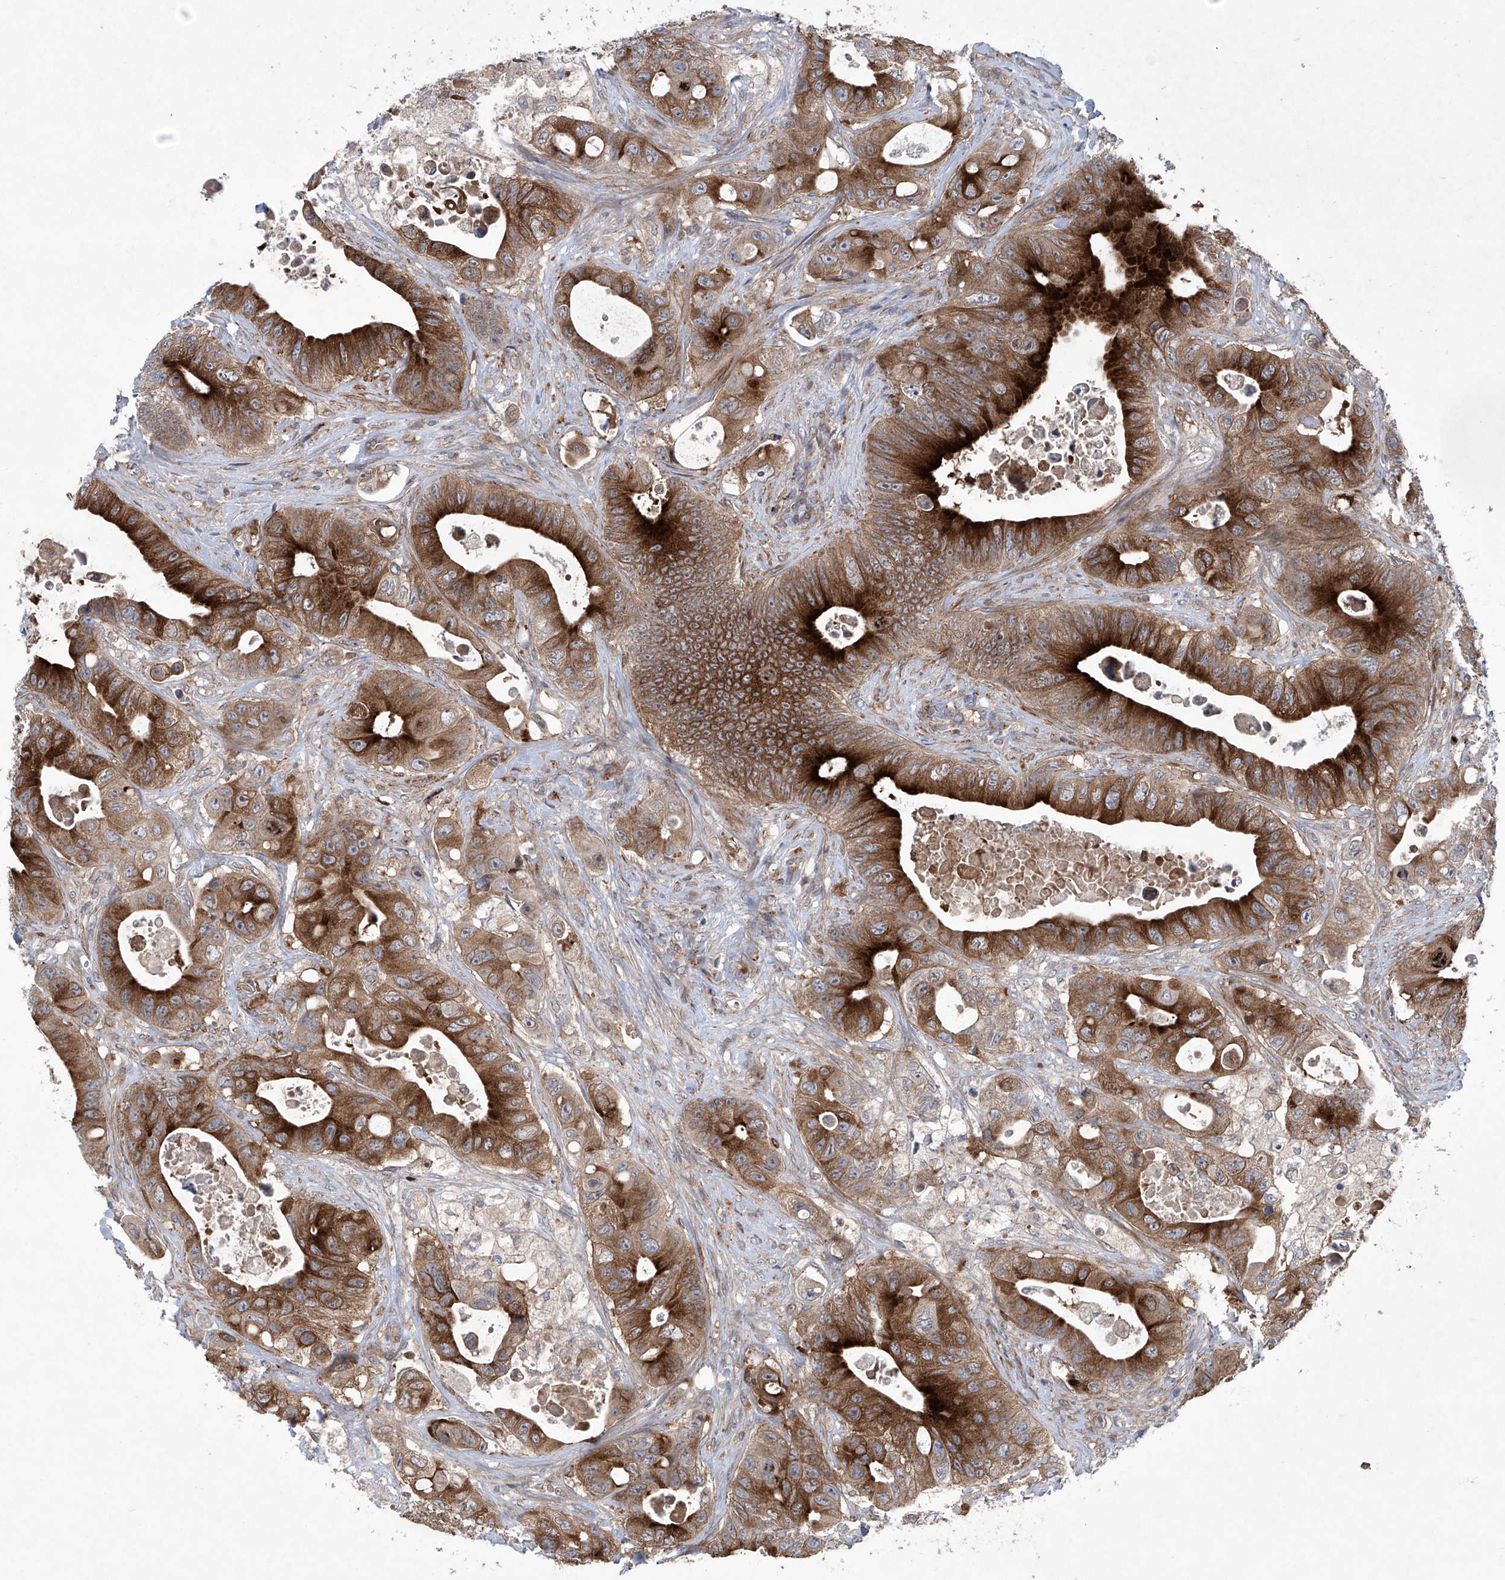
{"staining": {"intensity": "strong", "quantity": ">75%", "location": "cytoplasmic/membranous"}, "tissue": "colorectal cancer", "cell_type": "Tumor cells", "image_type": "cancer", "snomed": [{"axis": "morphology", "description": "Adenocarcinoma, NOS"}, {"axis": "topography", "description": "Colon"}], "caption": "Immunohistochemistry (IHC) photomicrograph of human colorectal cancer stained for a protein (brown), which exhibits high levels of strong cytoplasmic/membranous staining in about >75% of tumor cells.", "gene": "KLC4", "patient": {"sex": "female", "age": 46}}